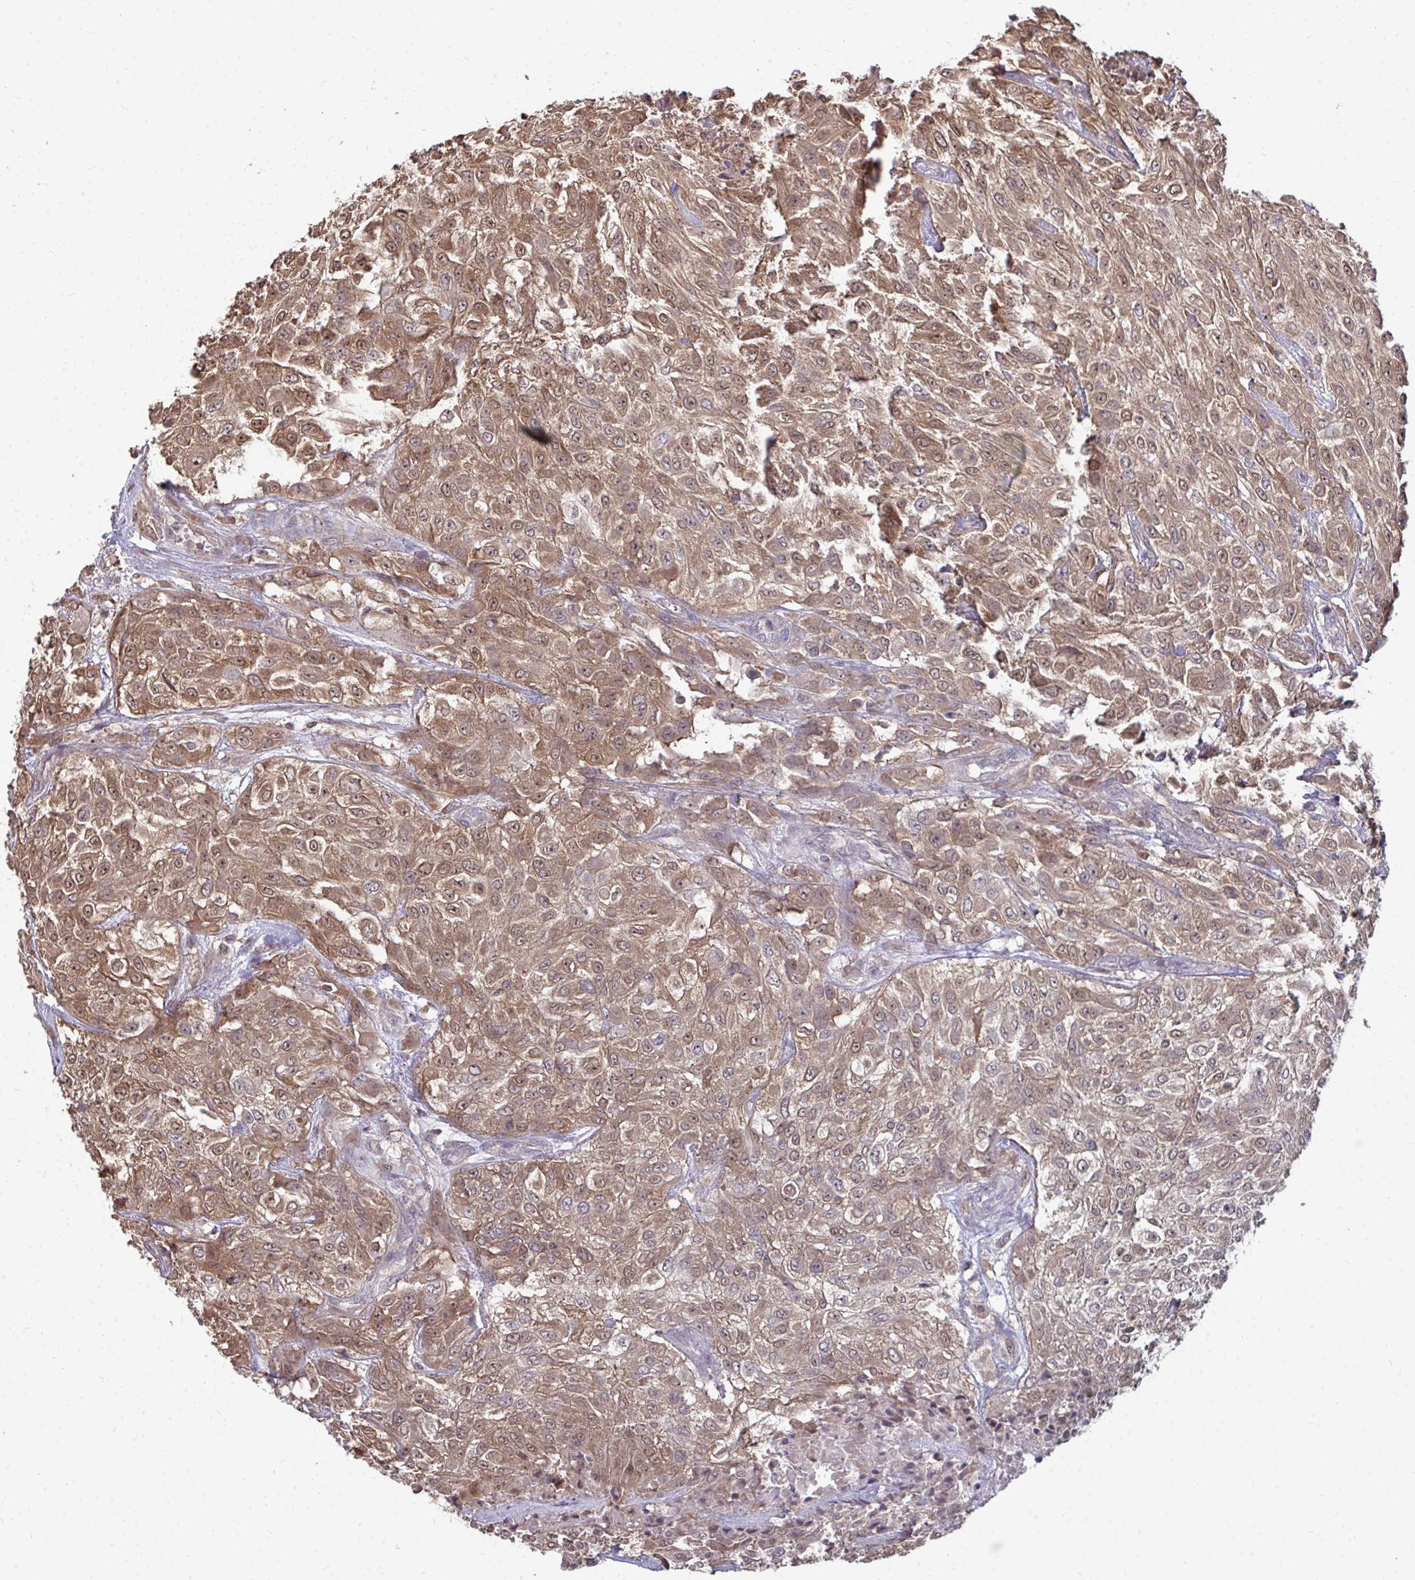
{"staining": {"intensity": "weak", "quantity": ">75%", "location": "cytoplasmic/membranous,nuclear"}, "tissue": "urothelial cancer", "cell_type": "Tumor cells", "image_type": "cancer", "snomed": [{"axis": "morphology", "description": "Urothelial carcinoma, High grade"}, {"axis": "topography", "description": "Urinary bladder"}], "caption": "Brown immunohistochemical staining in urothelial carcinoma (high-grade) shows weak cytoplasmic/membranous and nuclear expression in about >75% of tumor cells. Immunohistochemistry stains the protein of interest in brown and the nuclei are stained blue.", "gene": "DNAJA2", "patient": {"sex": "male", "age": 57}}